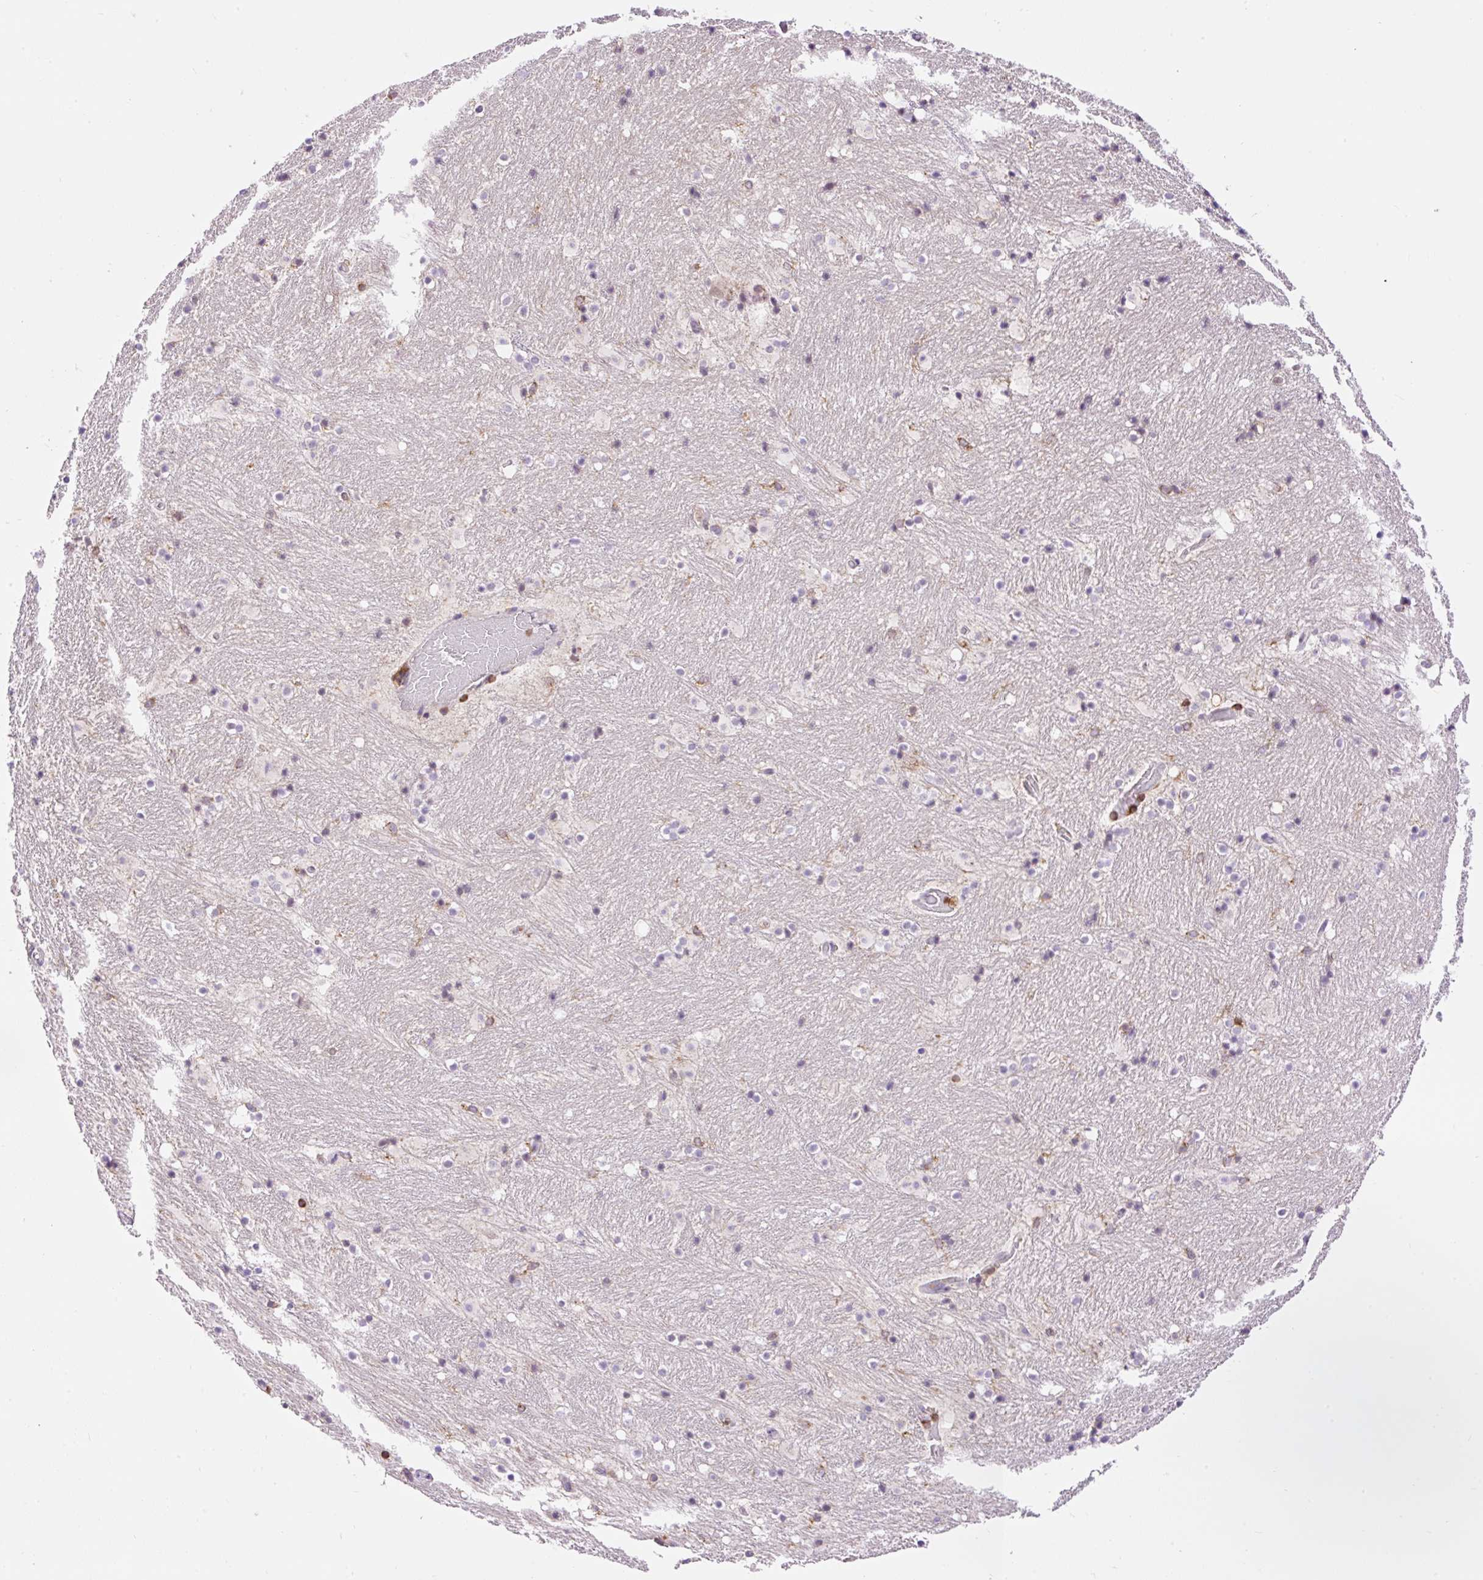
{"staining": {"intensity": "negative", "quantity": "none", "location": "none"}, "tissue": "caudate", "cell_type": "Glial cells", "image_type": "normal", "snomed": [{"axis": "morphology", "description": "Normal tissue, NOS"}, {"axis": "topography", "description": "Lateral ventricle wall"}], "caption": "IHC photomicrograph of normal caudate stained for a protein (brown), which exhibits no staining in glial cells.", "gene": "CARD11", "patient": {"sex": "male", "age": 37}}